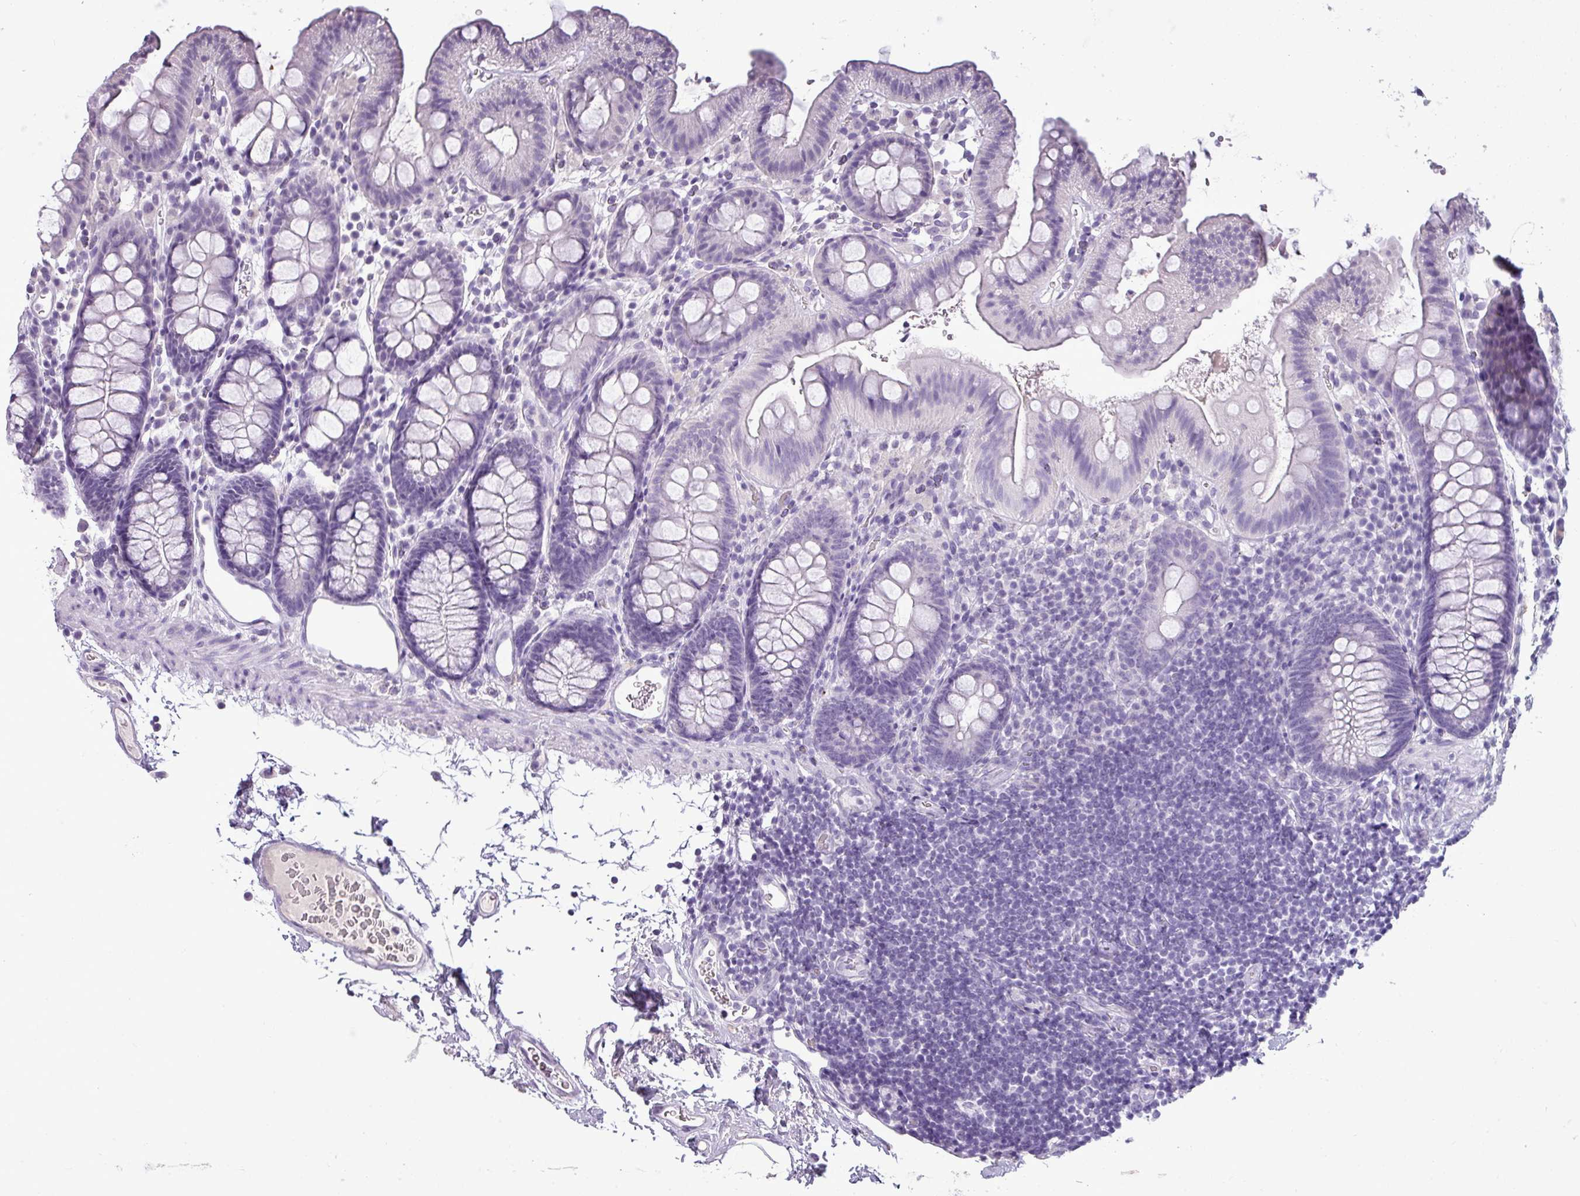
{"staining": {"intensity": "negative", "quantity": "none", "location": "none"}, "tissue": "colon", "cell_type": "Endothelial cells", "image_type": "normal", "snomed": [{"axis": "morphology", "description": "Normal tissue, NOS"}, {"axis": "topography", "description": "Colon"}], "caption": "Colon stained for a protein using immunohistochemistry (IHC) exhibits no staining endothelial cells.", "gene": "TMEM91", "patient": {"sex": "male", "age": 75}}